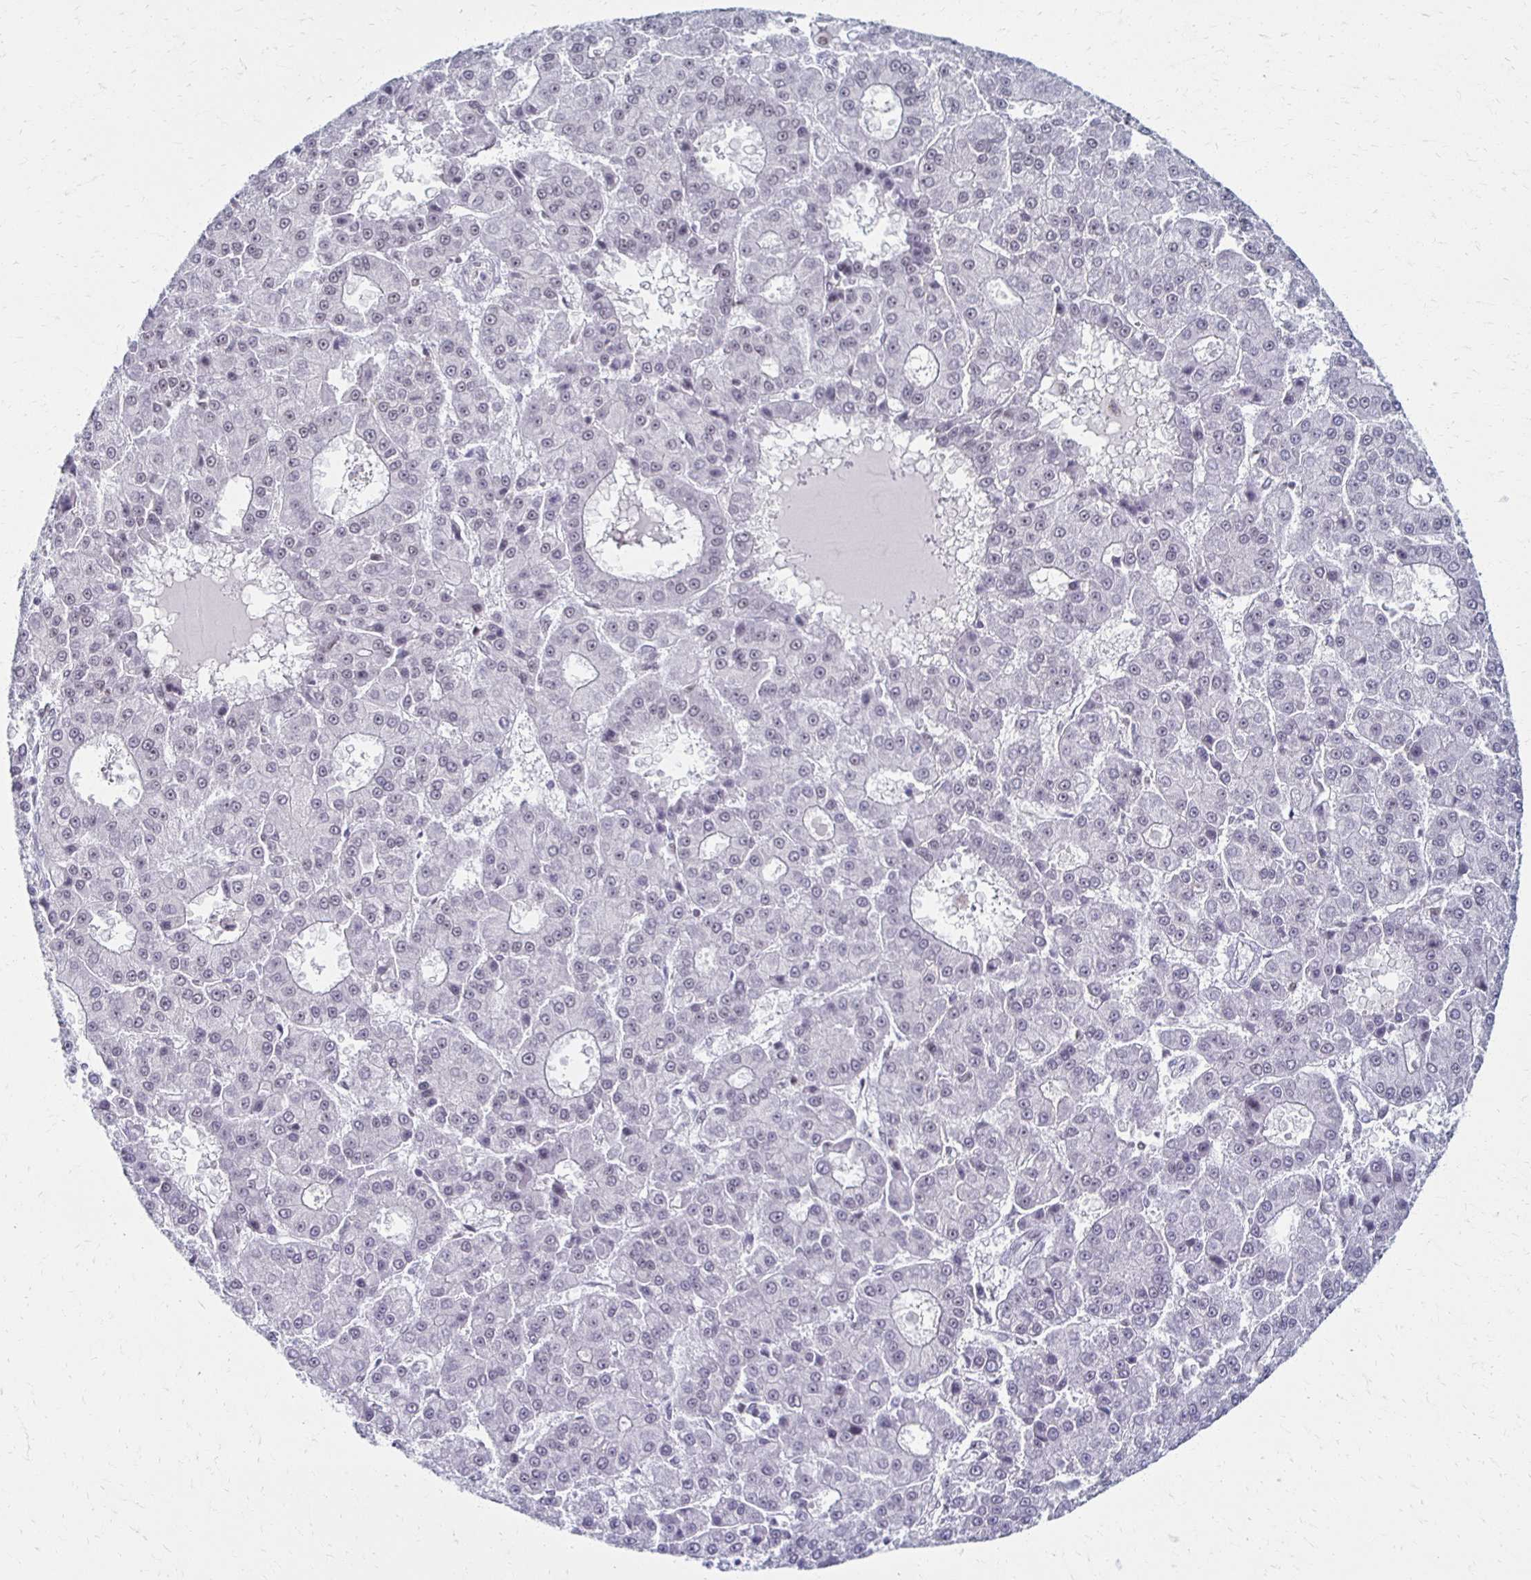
{"staining": {"intensity": "negative", "quantity": "none", "location": "none"}, "tissue": "liver cancer", "cell_type": "Tumor cells", "image_type": "cancer", "snomed": [{"axis": "morphology", "description": "Carcinoma, Hepatocellular, NOS"}, {"axis": "topography", "description": "Liver"}], "caption": "A histopathology image of hepatocellular carcinoma (liver) stained for a protein exhibits no brown staining in tumor cells. (DAB (3,3'-diaminobenzidine) IHC with hematoxylin counter stain).", "gene": "IRF7", "patient": {"sex": "male", "age": 70}}